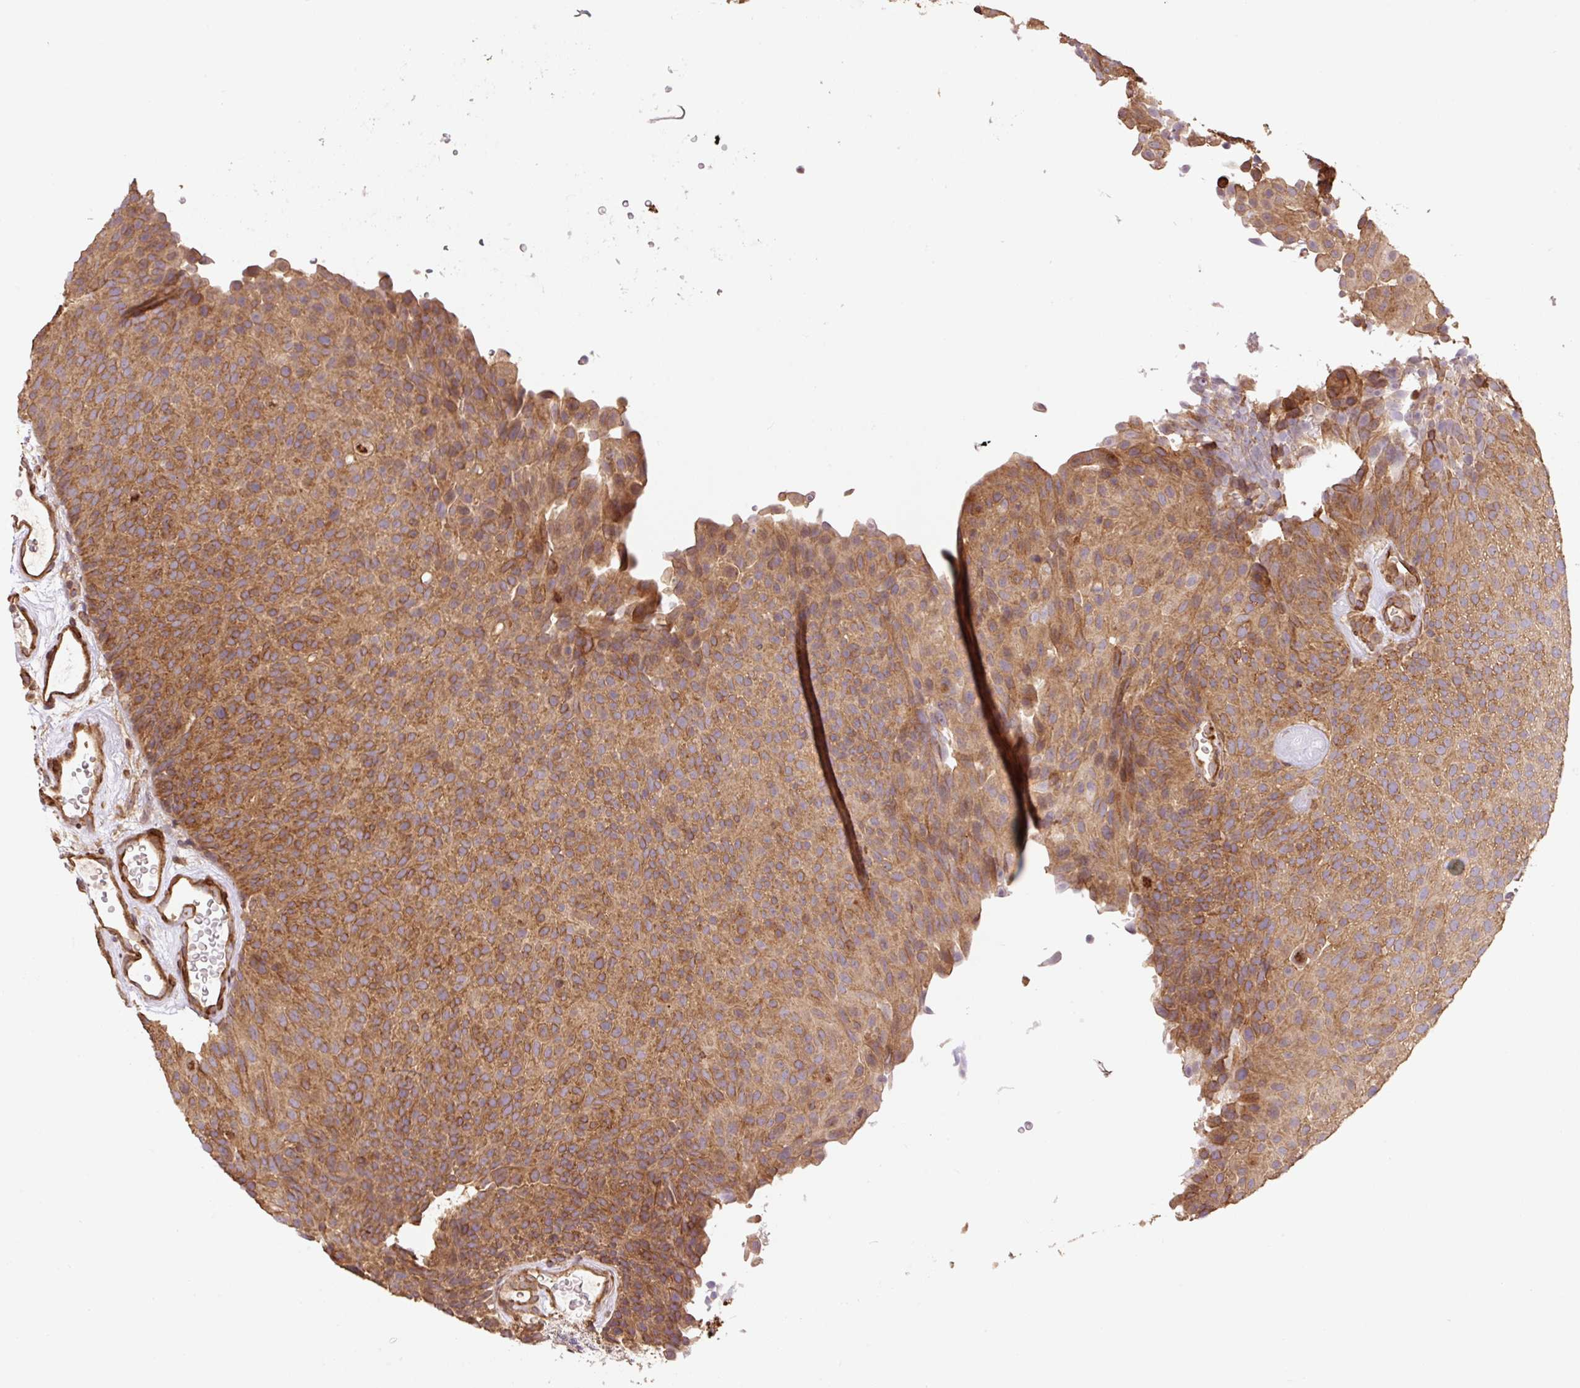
{"staining": {"intensity": "moderate", "quantity": ">75%", "location": "cytoplasmic/membranous"}, "tissue": "urothelial cancer", "cell_type": "Tumor cells", "image_type": "cancer", "snomed": [{"axis": "morphology", "description": "Urothelial carcinoma, Low grade"}, {"axis": "topography", "description": "Urinary bladder"}], "caption": "IHC (DAB) staining of human urothelial carcinoma (low-grade) displays moderate cytoplasmic/membranous protein expression in approximately >75% of tumor cells.", "gene": "COX8A", "patient": {"sex": "male", "age": 78}}